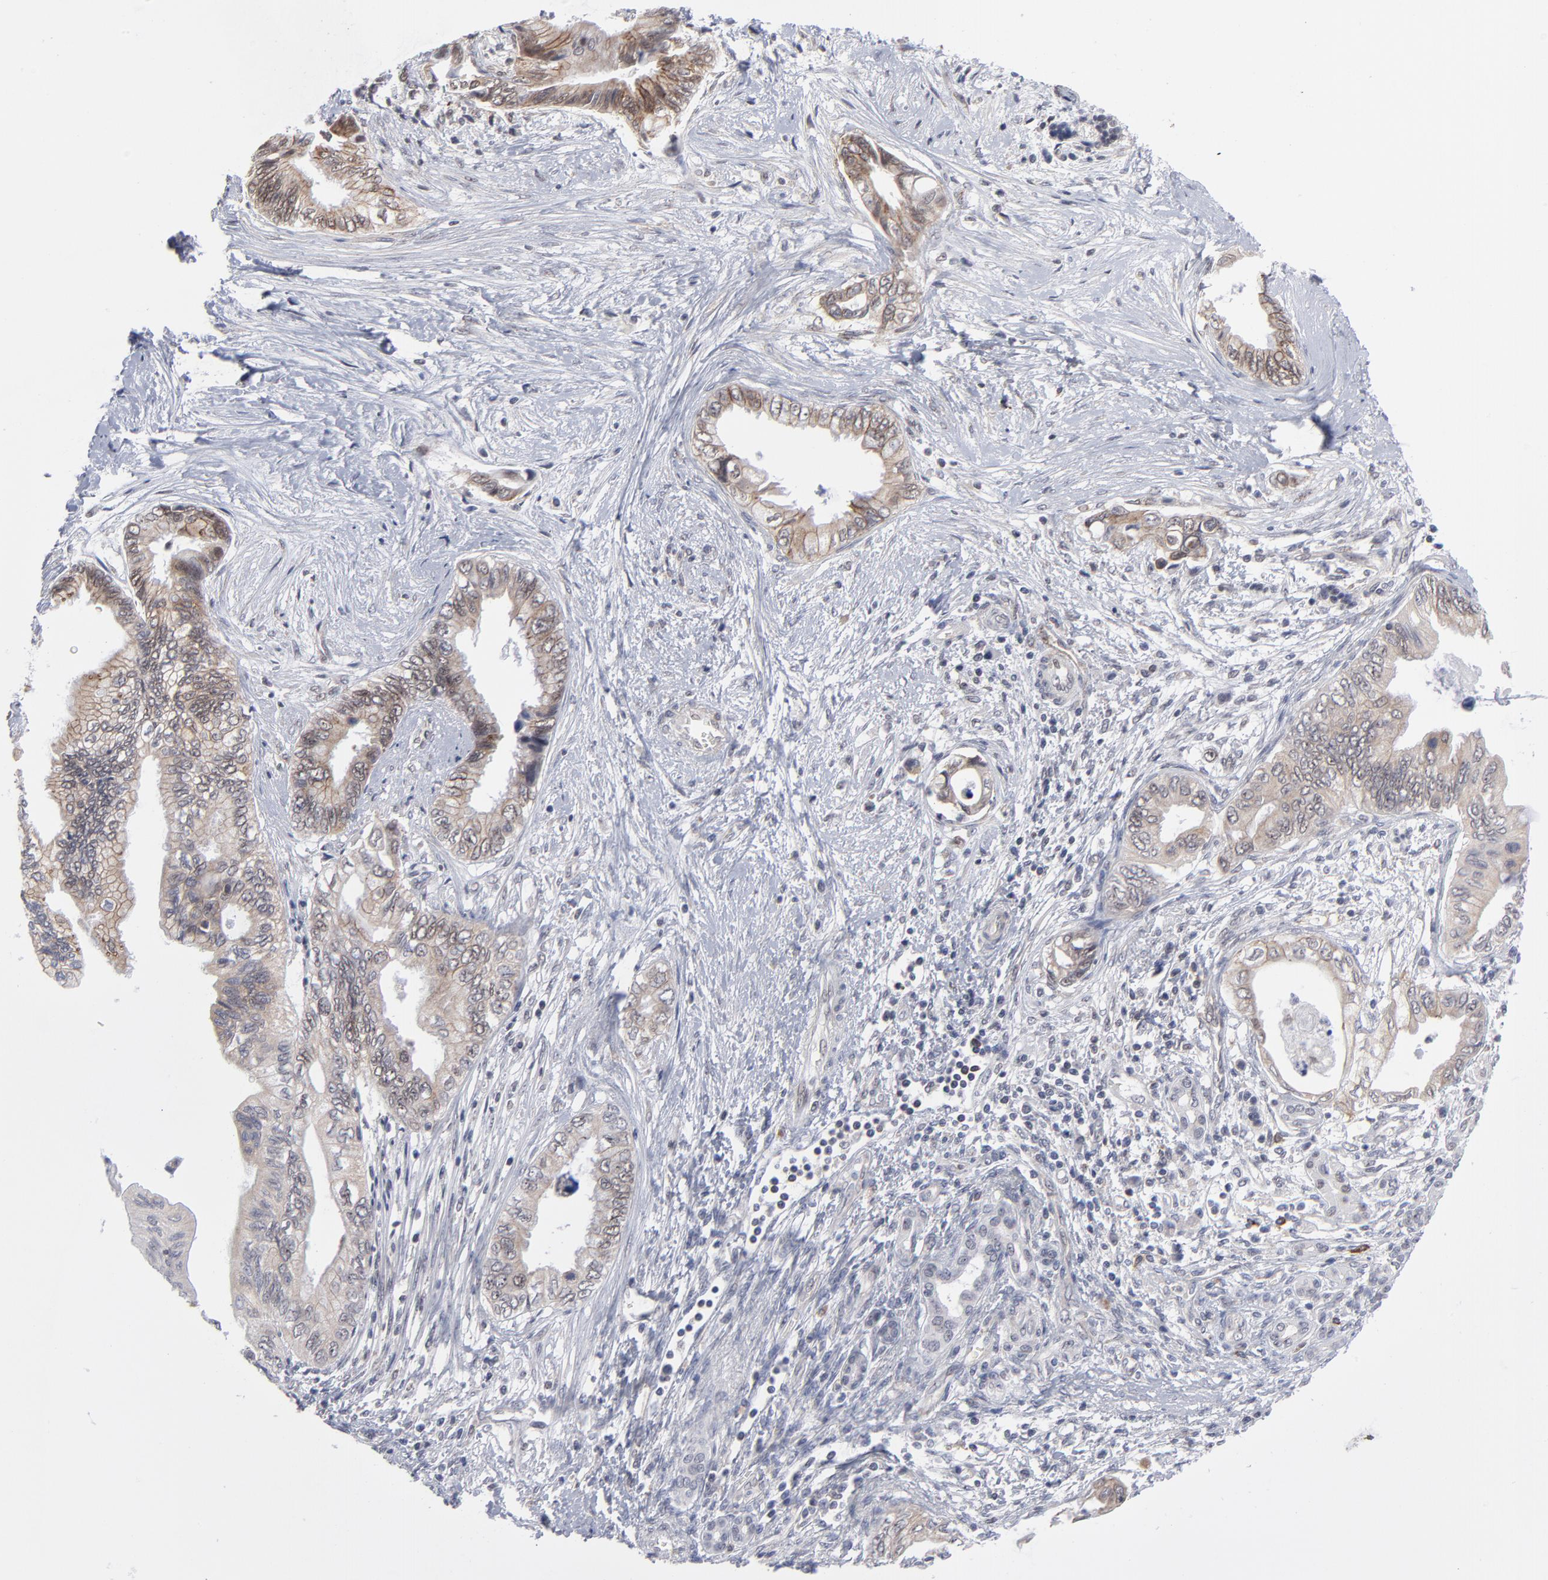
{"staining": {"intensity": "moderate", "quantity": "25%-75%", "location": "cytoplasmic/membranous,nuclear"}, "tissue": "pancreatic cancer", "cell_type": "Tumor cells", "image_type": "cancer", "snomed": [{"axis": "morphology", "description": "Adenocarcinoma, NOS"}, {"axis": "topography", "description": "Pancreas"}], "caption": "Immunohistochemical staining of adenocarcinoma (pancreatic) shows moderate cytoplasmic/membranous and nuclear protein expression in about 25%-75% of tumor cells.", "gene": "NBN", "patient": {"sex": "female", "age": 66}}